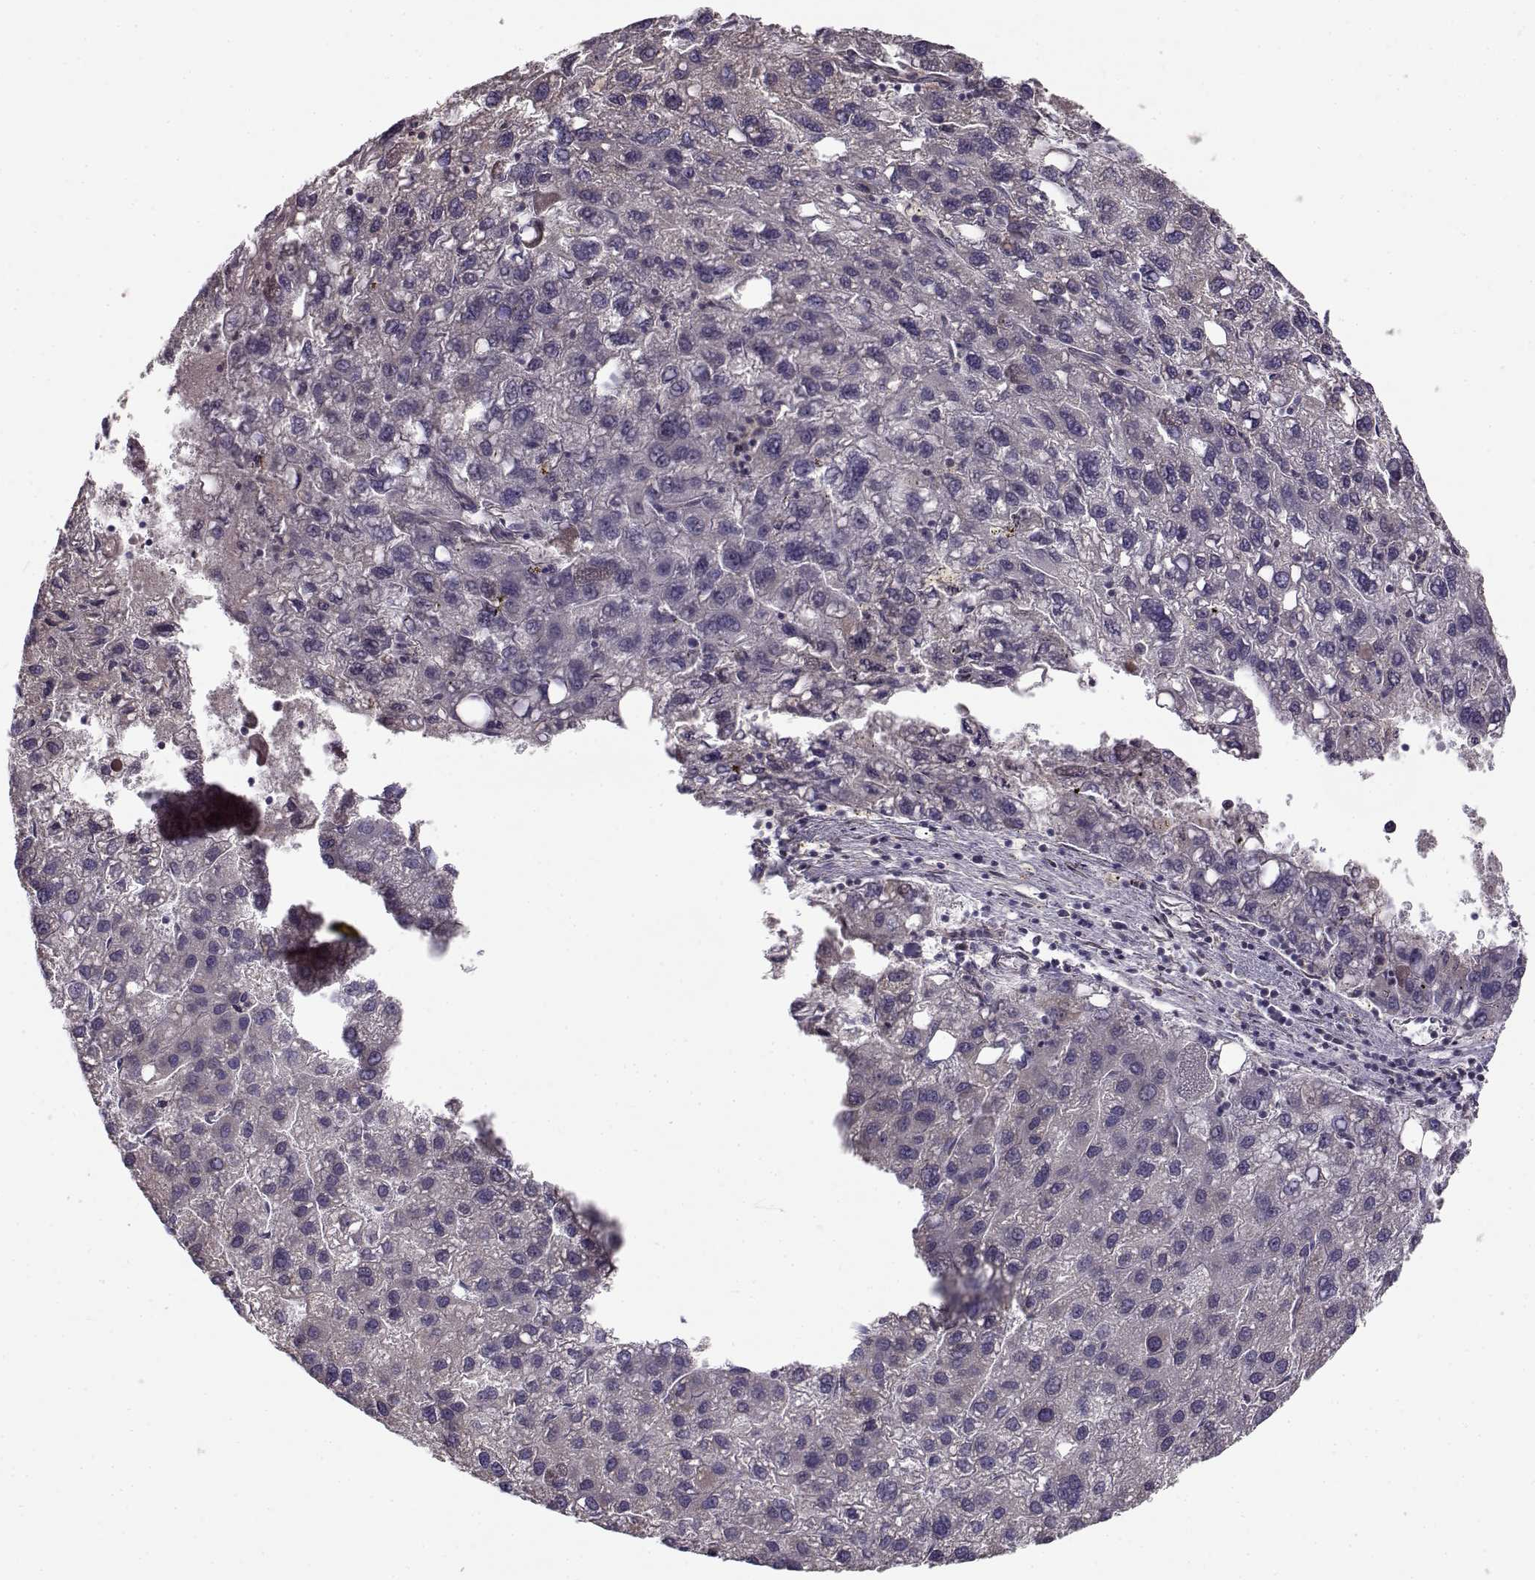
{"staining": {"intensity": "negative", "quantity": "none", "location": "none"}, "tissue": "liver cancer", "cell_type": "Tumor cells", "image_type": "cancer", "snomed": [{"axis": "morphology", "description": "Carcinoma, Hepatocellular, NOS"}, {"axis": "topography", "description": "Liver"}], "caption": "A high-resolution micrograph shows immunohistochemistry (IHC) staining of hepatocellular carcinoma (liver), which exhibits no significant expression in tumor cells.", "gene": "ENTPD8", "patient": {"sex": "female", "age": 82}}